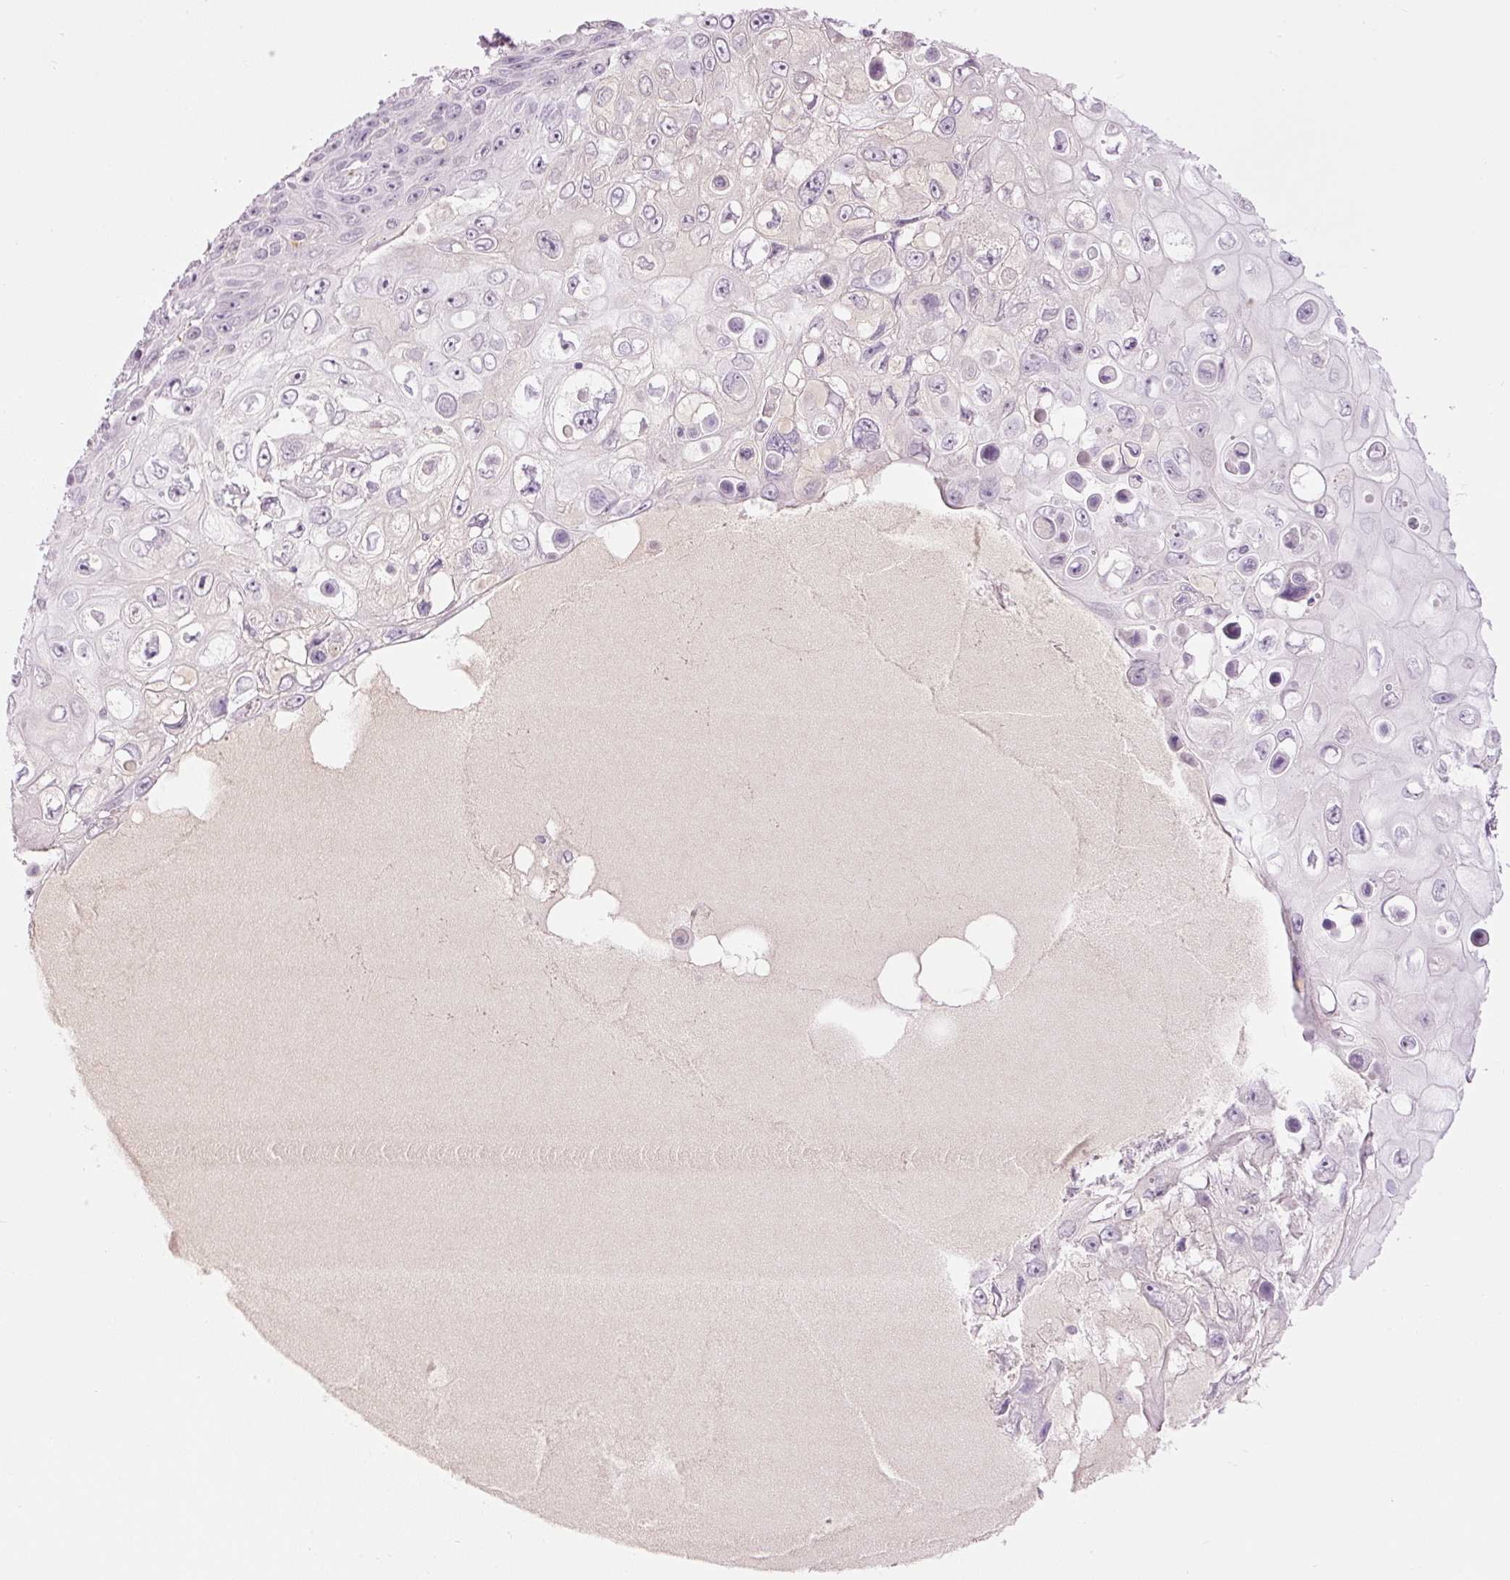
{"staining": {"intensity": "negative", "quantity": "none", "location": "none"}, "tissue": "skin cancer", "cell_type": "Tumor cells", "image_type": "cancer", "snomed": [{"axis": "morphology", "description": "Squamous cell carcinoma, NOS"}, {"axis": "topography", "description": "Skin"}], "caption": "IHC image of neoplastic tissue: human skin cancer stained with DAB reveals no significant protein staining in tumor cells. (Brightfield microscopy of DAB (3,3'-diaminobenzidine) immunohistochemistry (IHC) at high magnification).", "gene": "LY6G6D", "patient": {"sex": "male", "age": 82}}